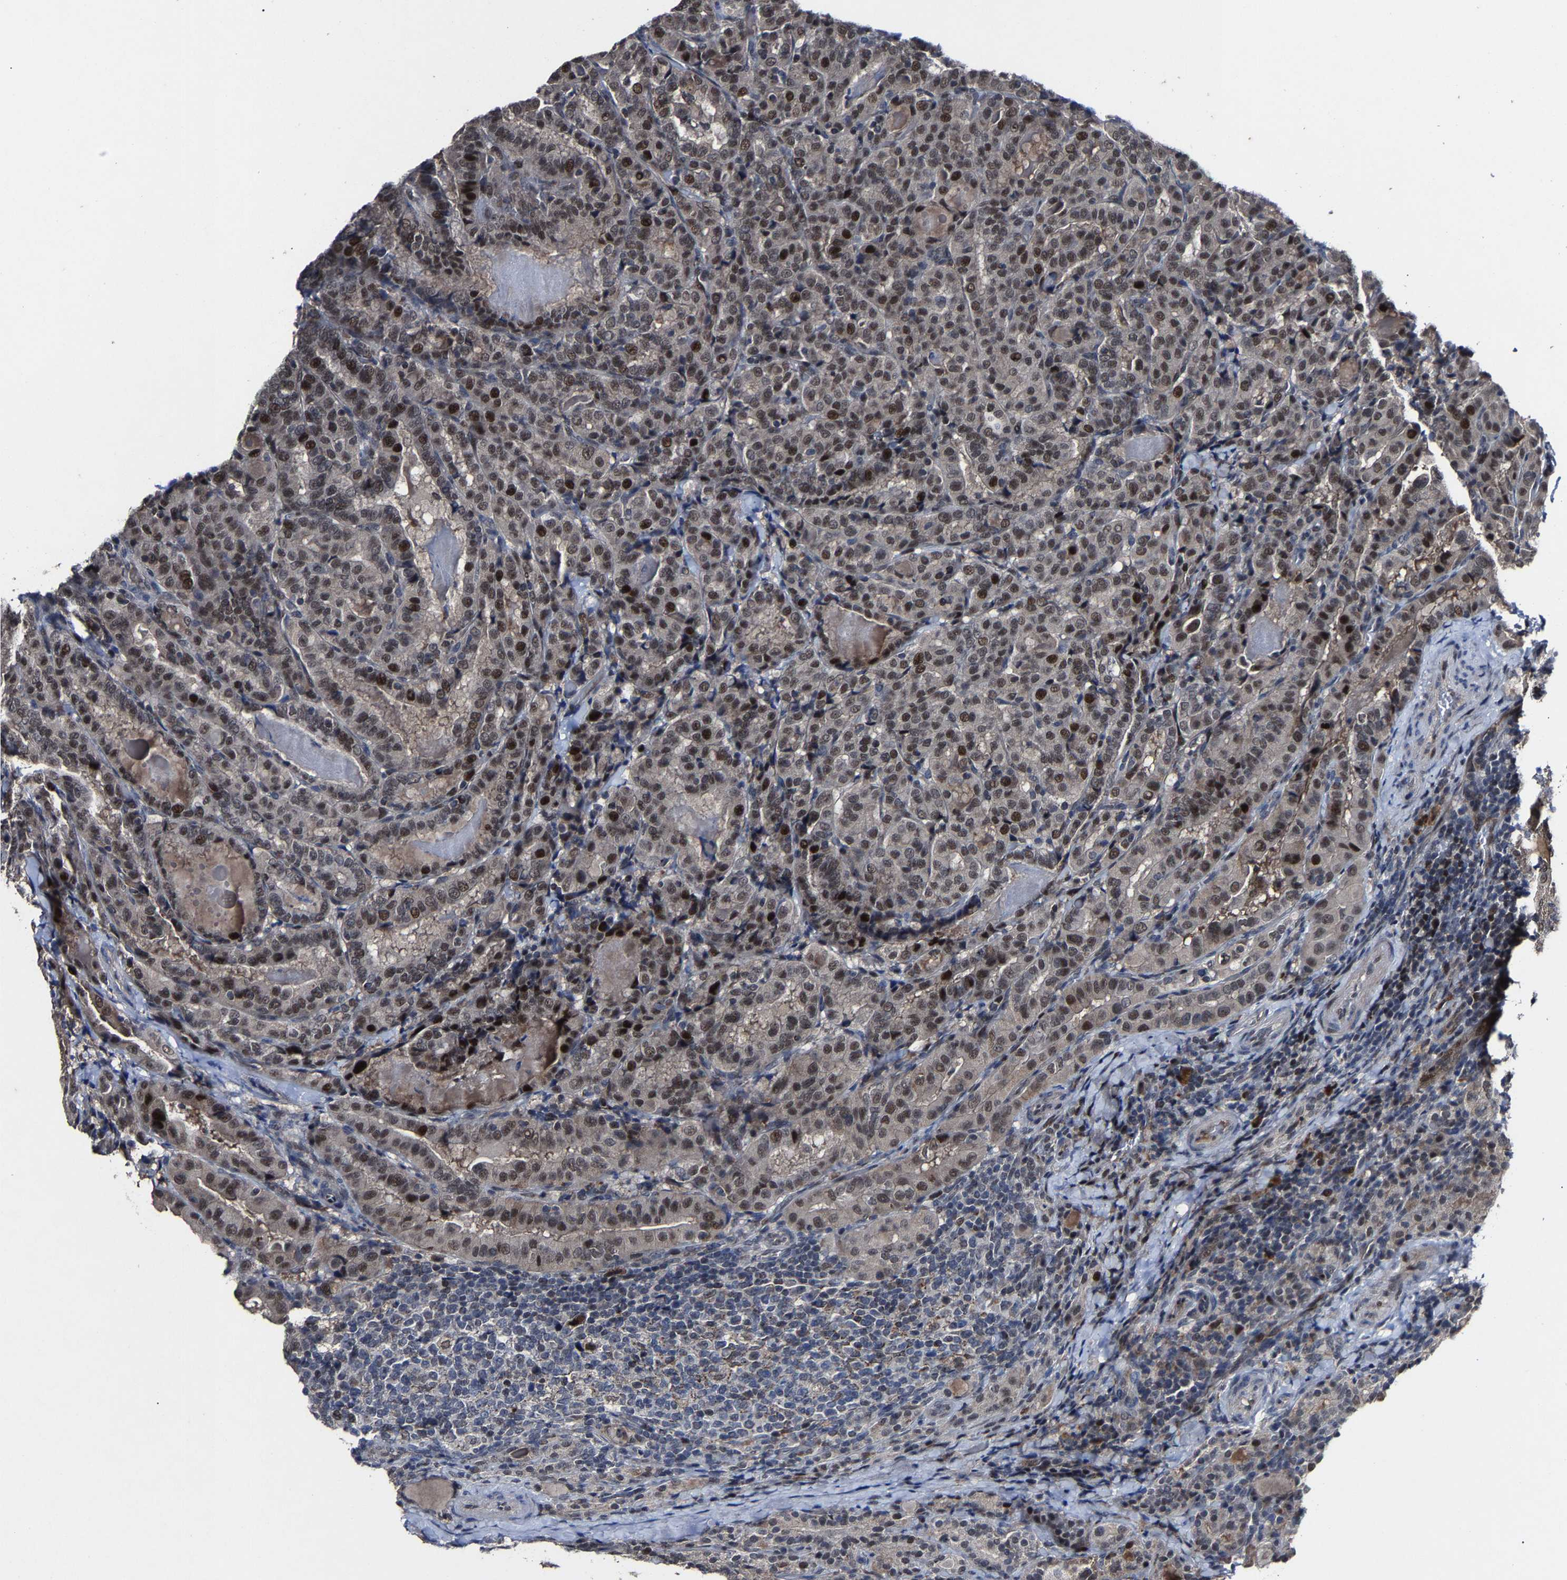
{"staining": {"intensity": "moderate", "quantity": ">75%", "location": "nuclear"}, "tissue": "thyroid cancer", "cell_type": "Tumor cells", "image_type": "cancer", "snomed": [{"axis": "morphology", "description": "Papillary adenocarcinoma, NOS"}, {"axis": "topography", "description": "Thyroid gland"}], "caption": "High-power microscopy captured an immunohistochemistry (IHC) photomicrograph of thyroid cancer (papillary adenocarcinoma), revealing moderate nuclear positivity in approximately >75% of tumor cells.", "gene": "LSM8", "patient": {"sex": "female", "age": 42}}